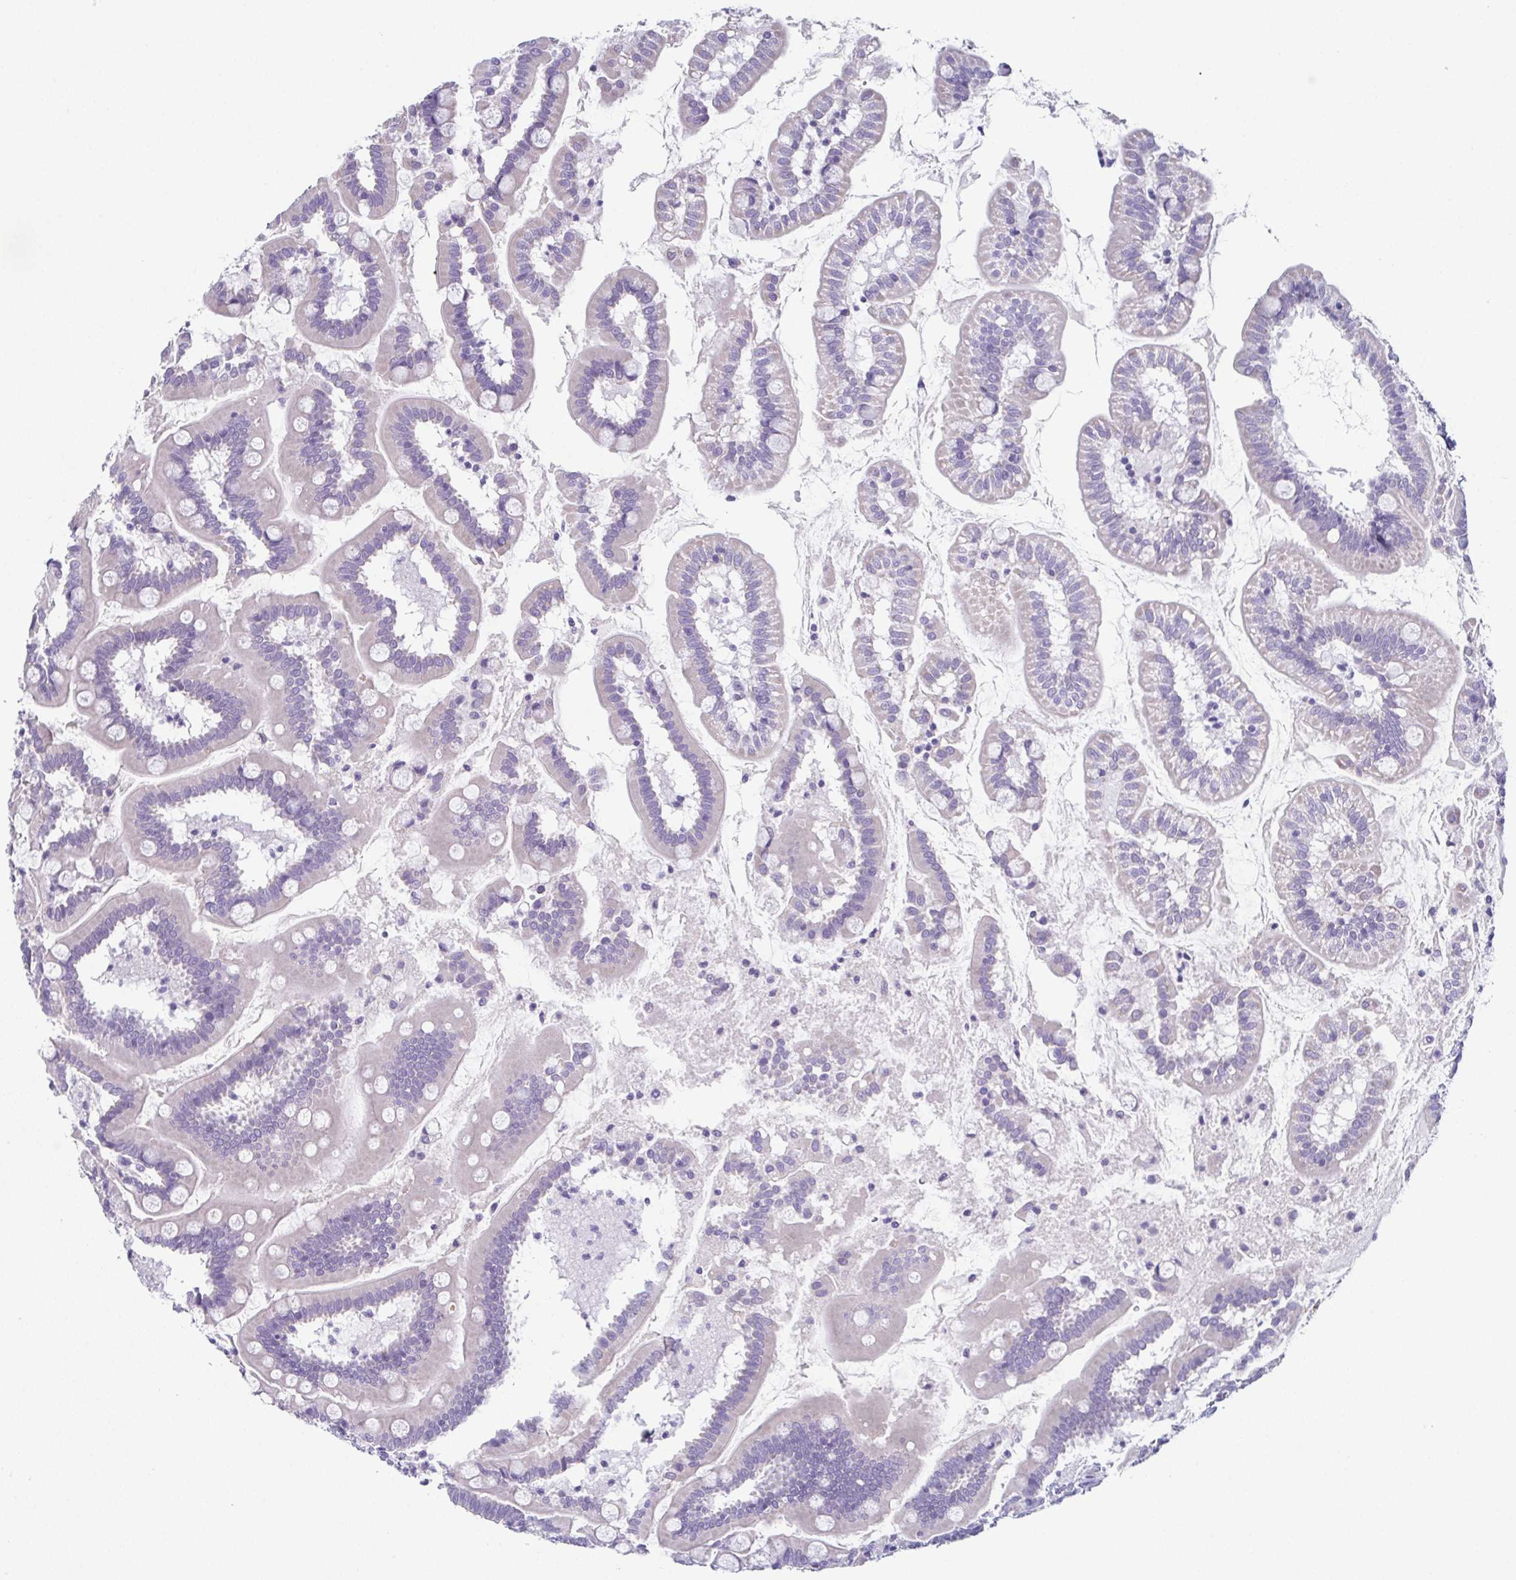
{"staining": {"intensity": "negative", "quantity": "none", "location": "none"}, "tissue": "small intestine", "cell_type": "Glandular cells", "image_type": "normal", "snomed": [{"axis": "morphology", "description": "Normal tissue, NOS"}, {"axis": "topography", "description": "Small intestine"}], "caption": "Glandular cells show no significant staining in normal small intestine. (Stains: DAB (3,3'-diaminobenzidine) immunohistochemistry (IHC) with hematoxylin counter stain, Microscopy: brightfield microscopy at high magnification).", "gene": "ENKUR", "patient": {"sex": "female", "age": 64}}